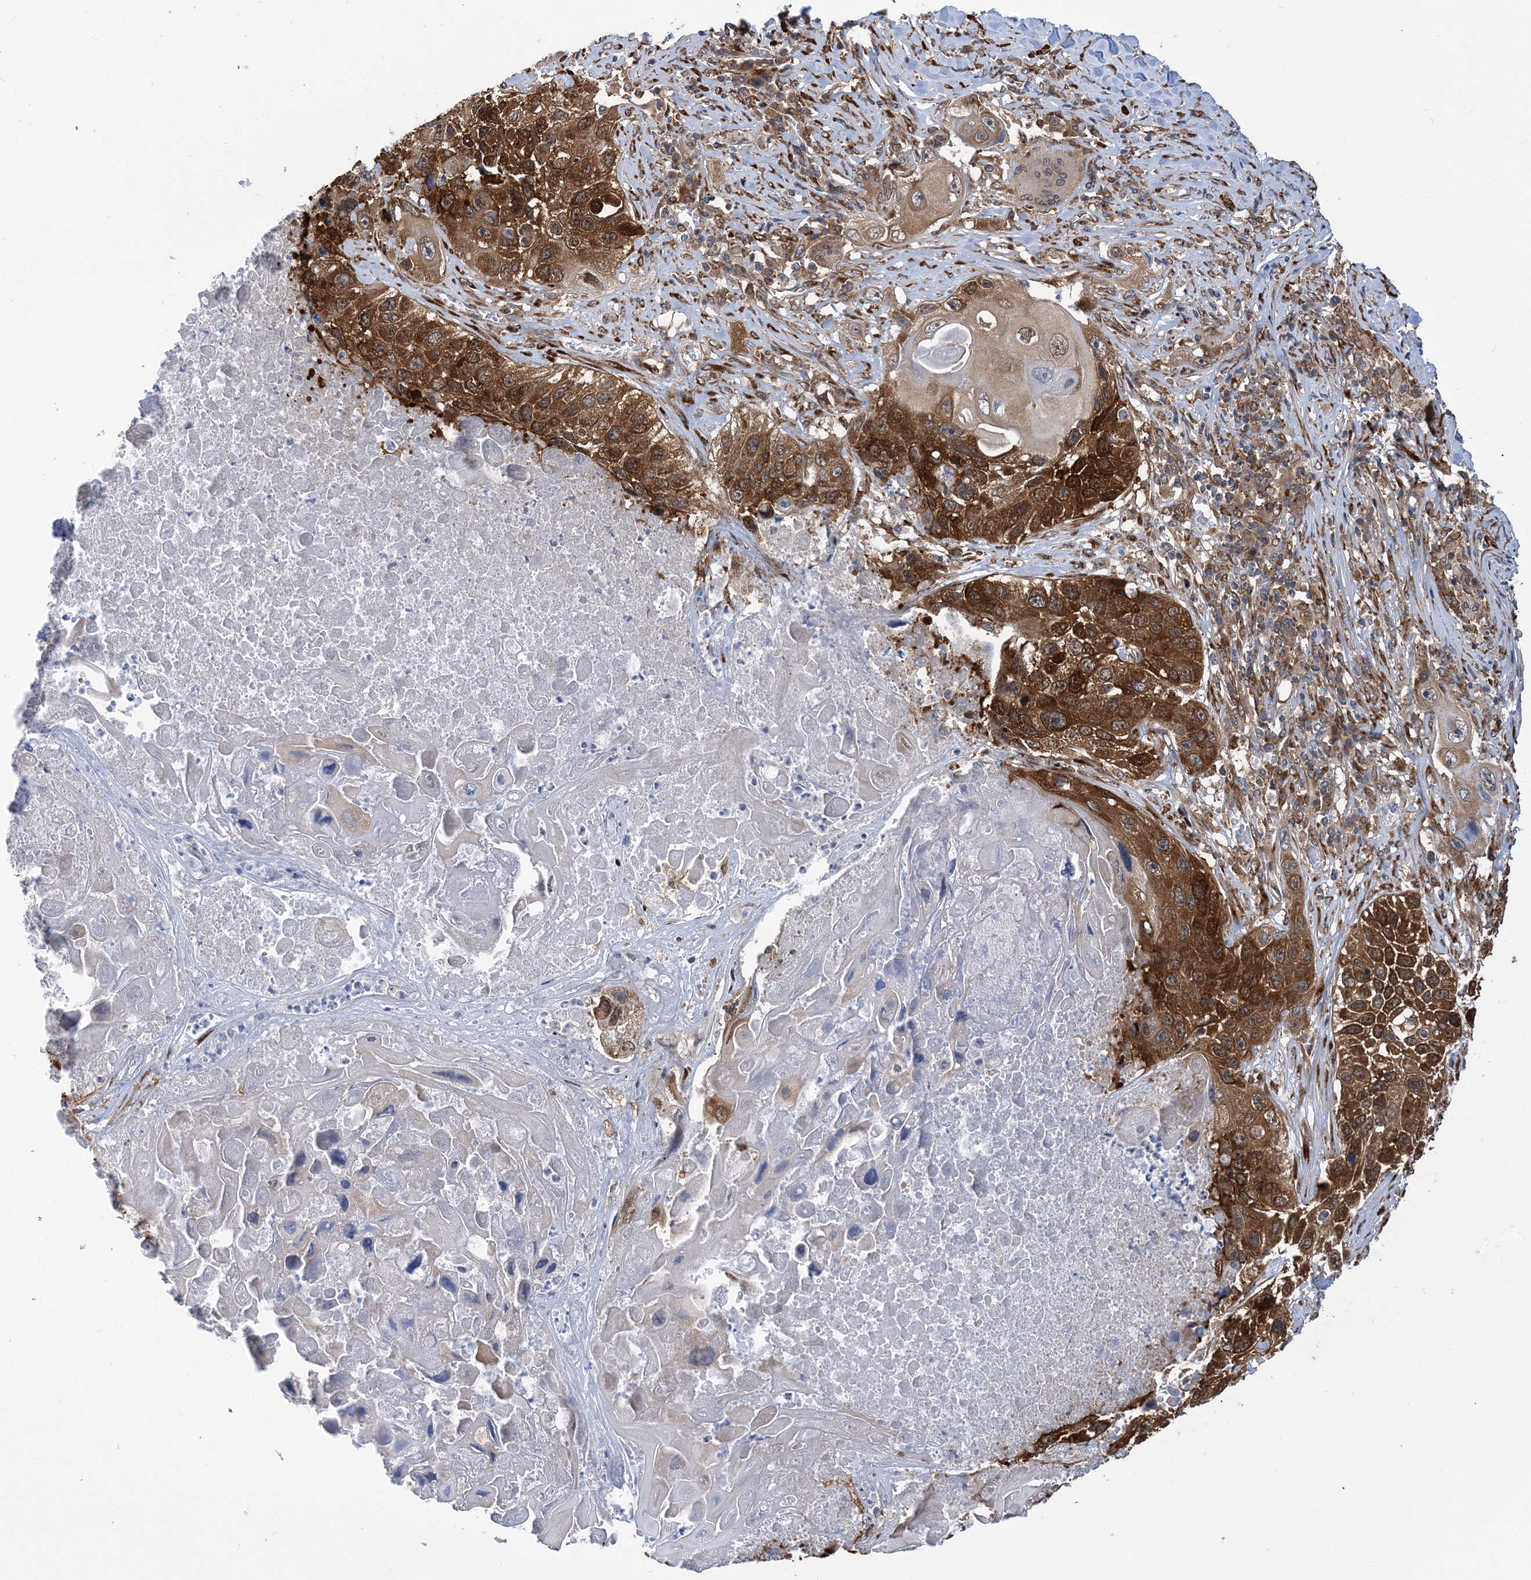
{"staining": {"intensity": "strong", "quantity": ">75%", "location": "cytoplasmic/membranous,nuclear"}, "tissue": "lung cancer", "cell_type": "Tumor cells", "image_type": "cancer", "snomed": [{"axis": "morphology", "description": "Squamous cell carcinoma, NOS"}, {"axis": "topography", "description": "Lung"}], "caption": "The histopathology image reveals a brown stain indicating the presence of a protein in the cytoplasmic/membranous and nuclear of tumor cells in lung cancer (squamous cell carcinoma).", "gene": "PHF1", "patient": {"sex": "male", "age": 61}}